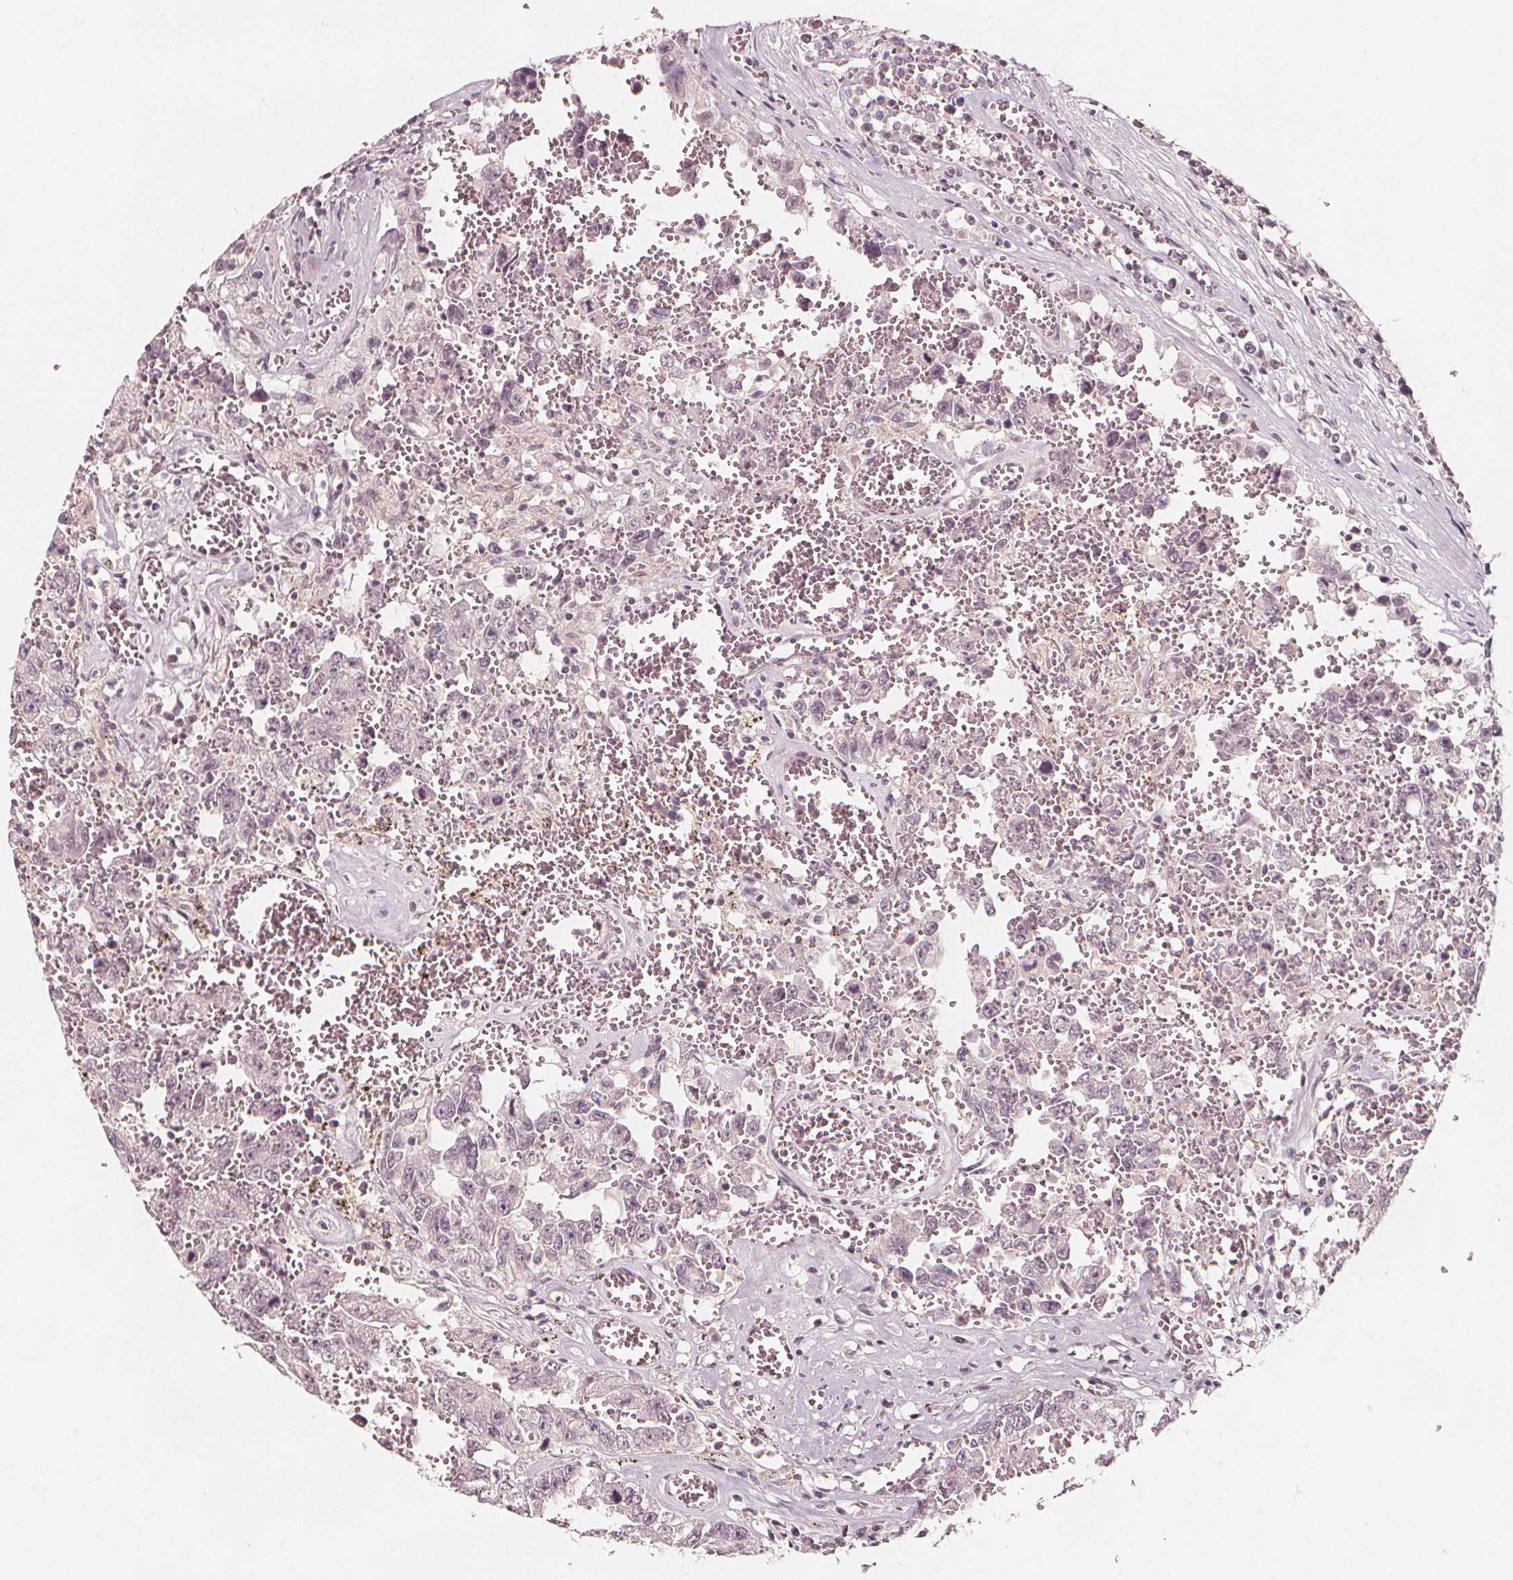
{"staining": {"intensity": "negative", "quantity": "none", "location": "none"}, "tissue": "testis cancer", "cell_type": "Tumor cells", "image_type": "cancer", "snomed": [{"axis": "morphology", "description": "Carcinoma, Embryonal, NOS"}, {"axis": "topography", "description": "Testis"}], "caption": "A high-resolution photomicrograph shows immunohistochemistry staining of testis cancer (embryonal carcinoma), which exhibits no significant staining in tumor cells. (DAB immunohistochemistry (IHC) visualized using brightfield microscopy, high magnification).", "gene": "NPC1L1", "patient": {"sex": "male", "age": 36}}